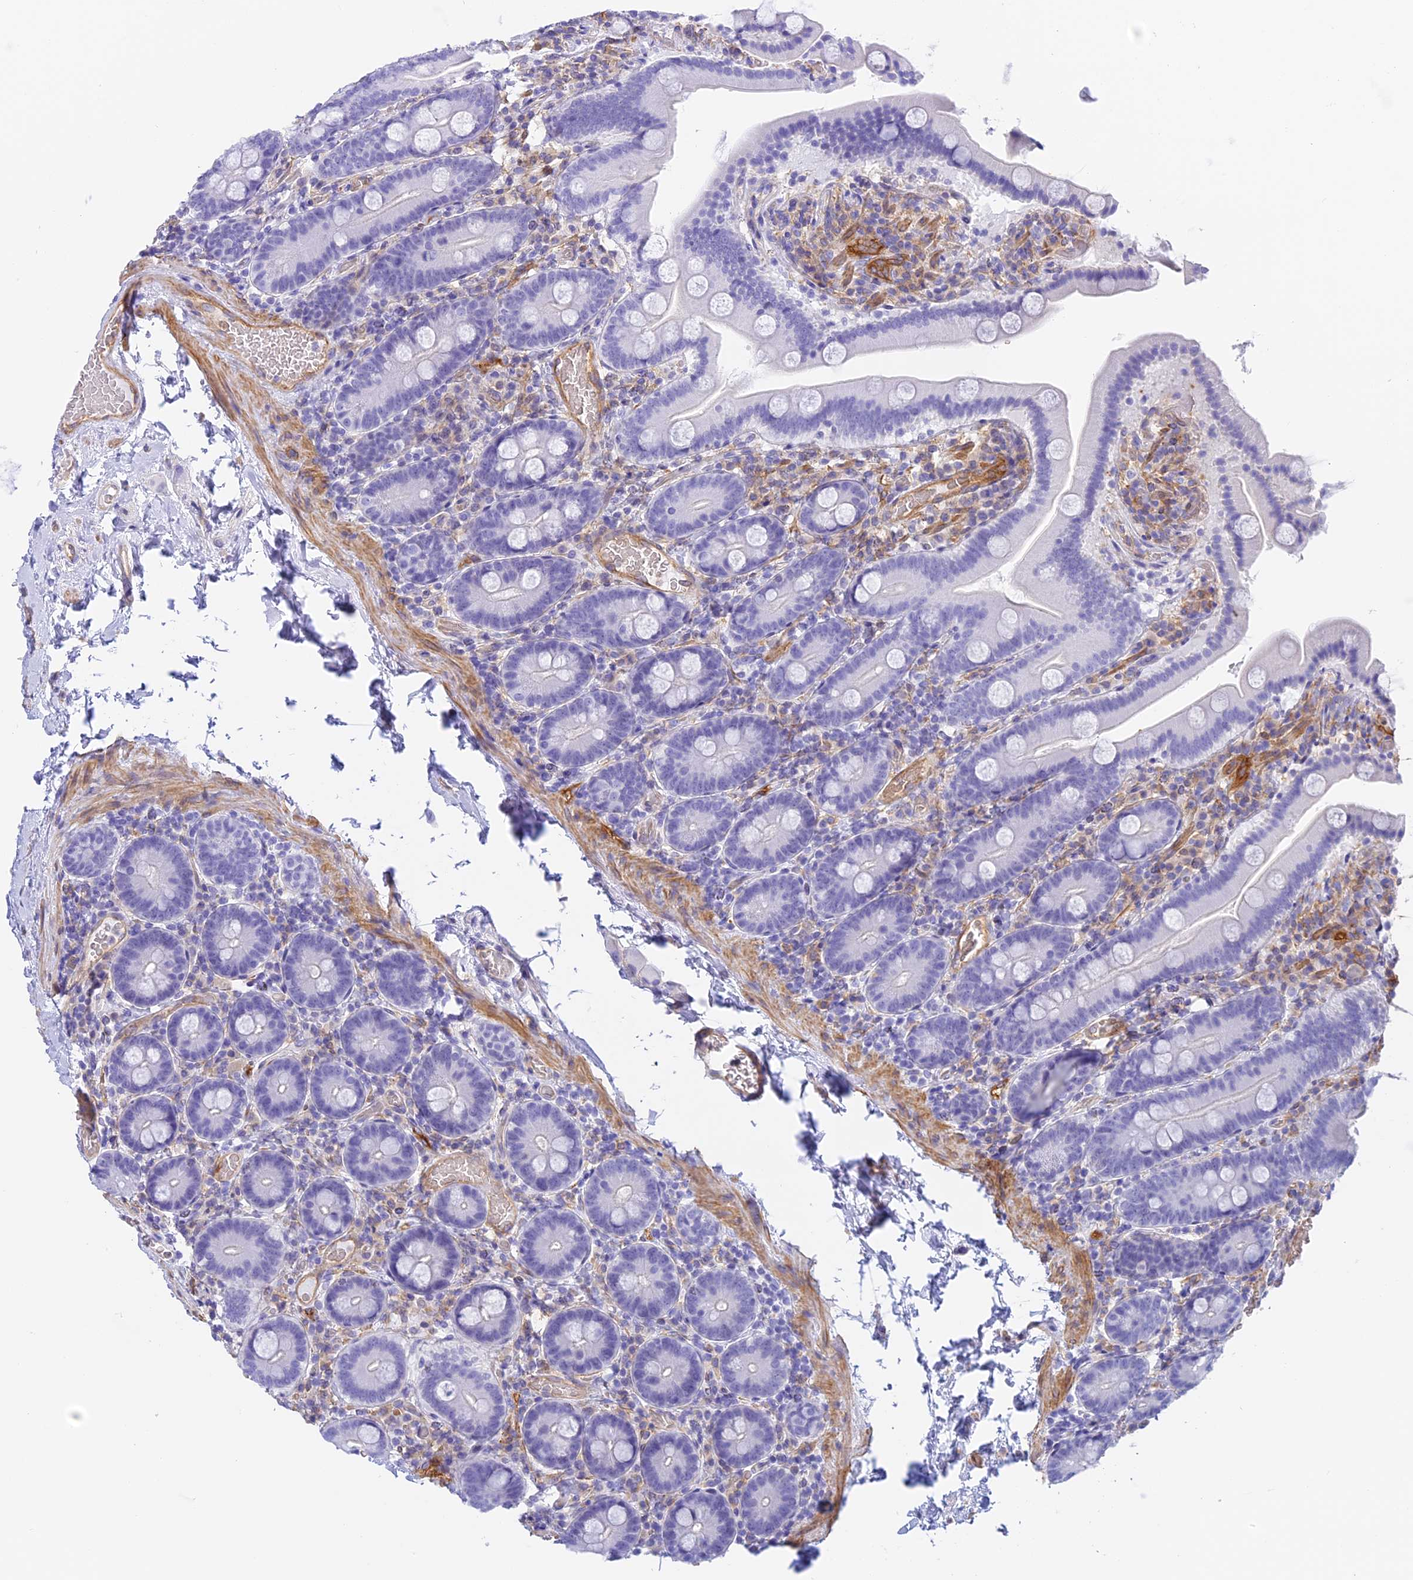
{"staining": {"intensity": "negative", "quantity": "none", "location": "none"}, "tissue": "duodenum", "cell_type": "Glandular cells", "image_type": "normal", "snomed": [{"axis": "morphology", "description": "Normal tissue, NOS"}, {"axis": "topography", "description": "Duodenum"}], "caption": "Histopathology image shows no significant protein expression in glandular cells of benign duodenum. (Stains: DAB (3,3'-diaminobenzidine) immunohistochemistry (IHC) with hematoxylin counter stain, Microscopy: brightfield microscopy at high magnification).", "gene": "HOMER3", "patient": {"sex": "male", "age": 55}}